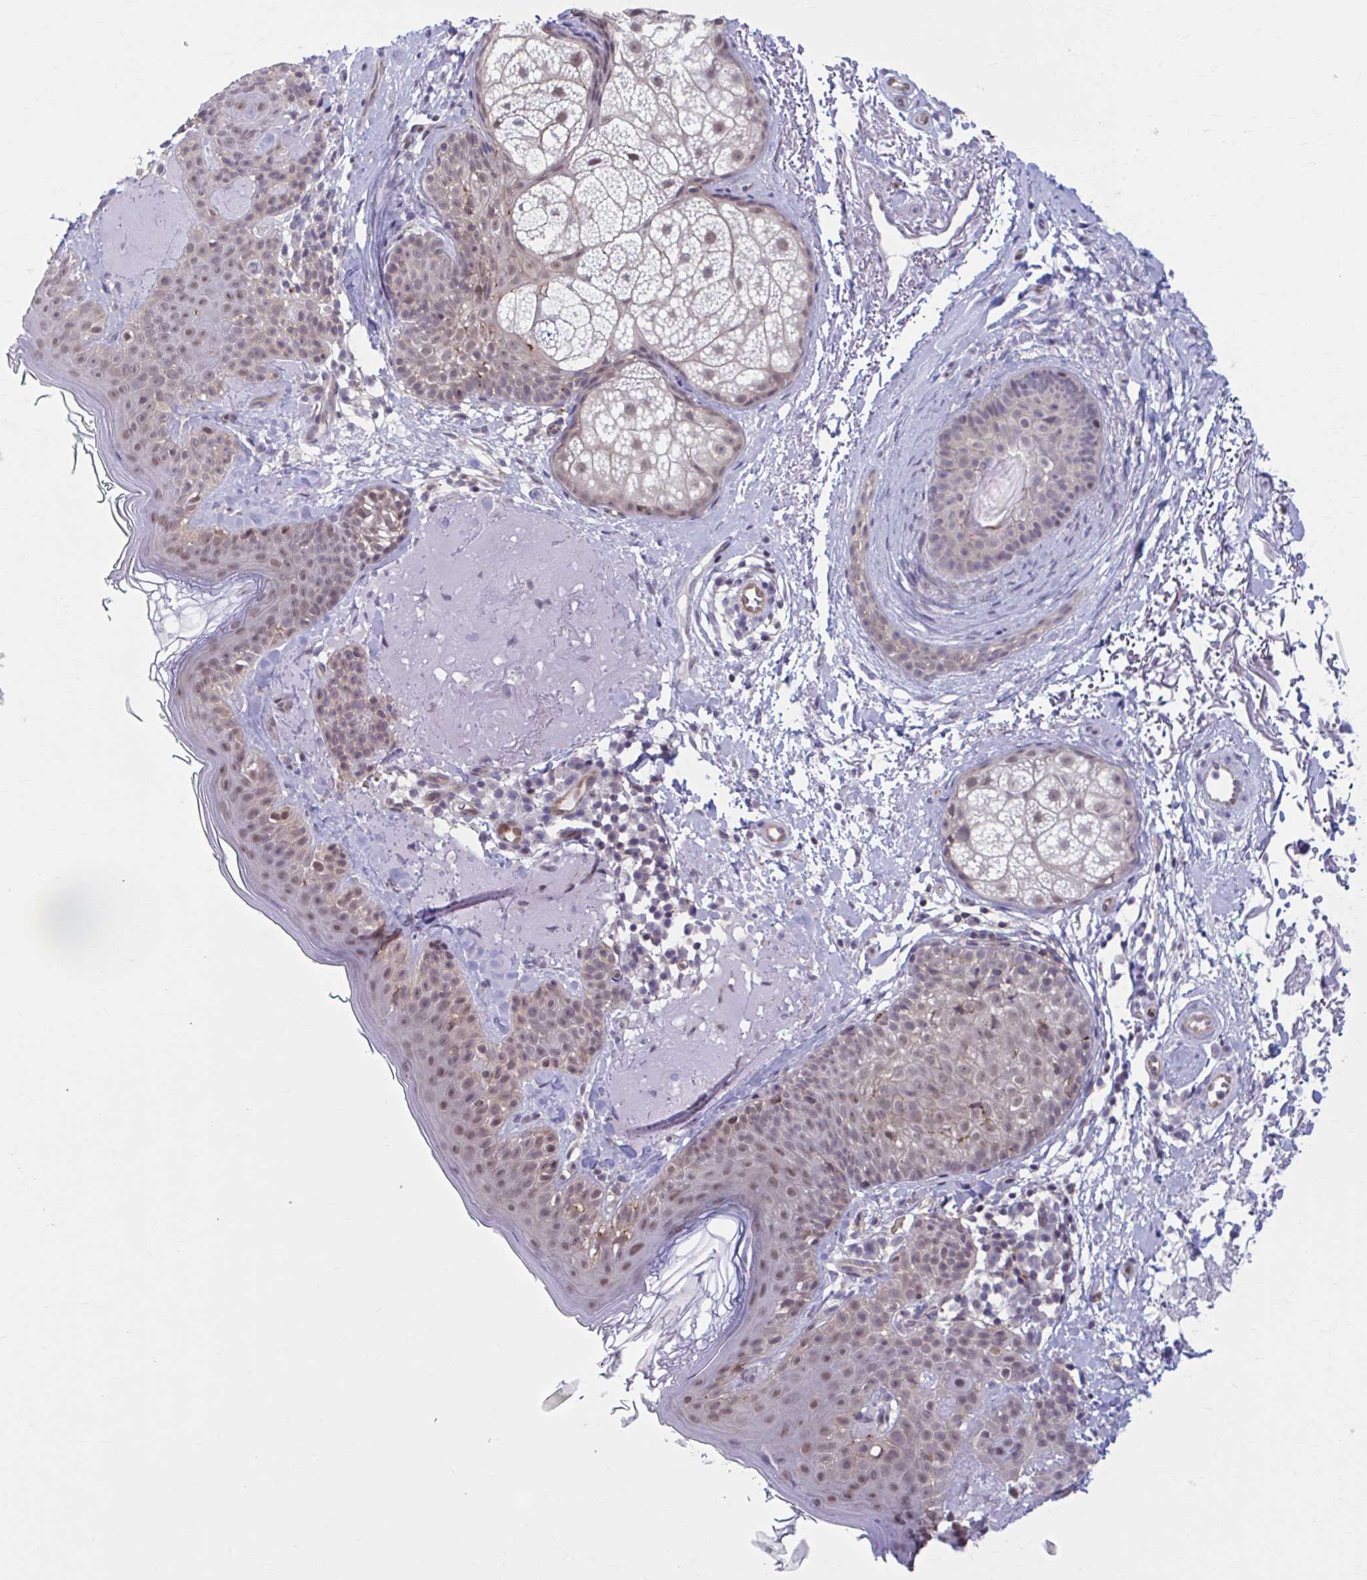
{"staining": {"intensity": "negative", "quantity": "none", "location": "none"}, "tissue": "skin", "cell_type": "Fibroblasts", "image_type": "normal", "snomed": [{"axis": "morphology", "description": "Normal tissue, NOS"}, {"axis": "topography", "description": "Skin"}], "caption": "Immunohistochemistry of unremarkable human skin shows no positivity in fibroblasts.", "gene": "ADAT3", "patient": {"sex": "male", "age": 73}}